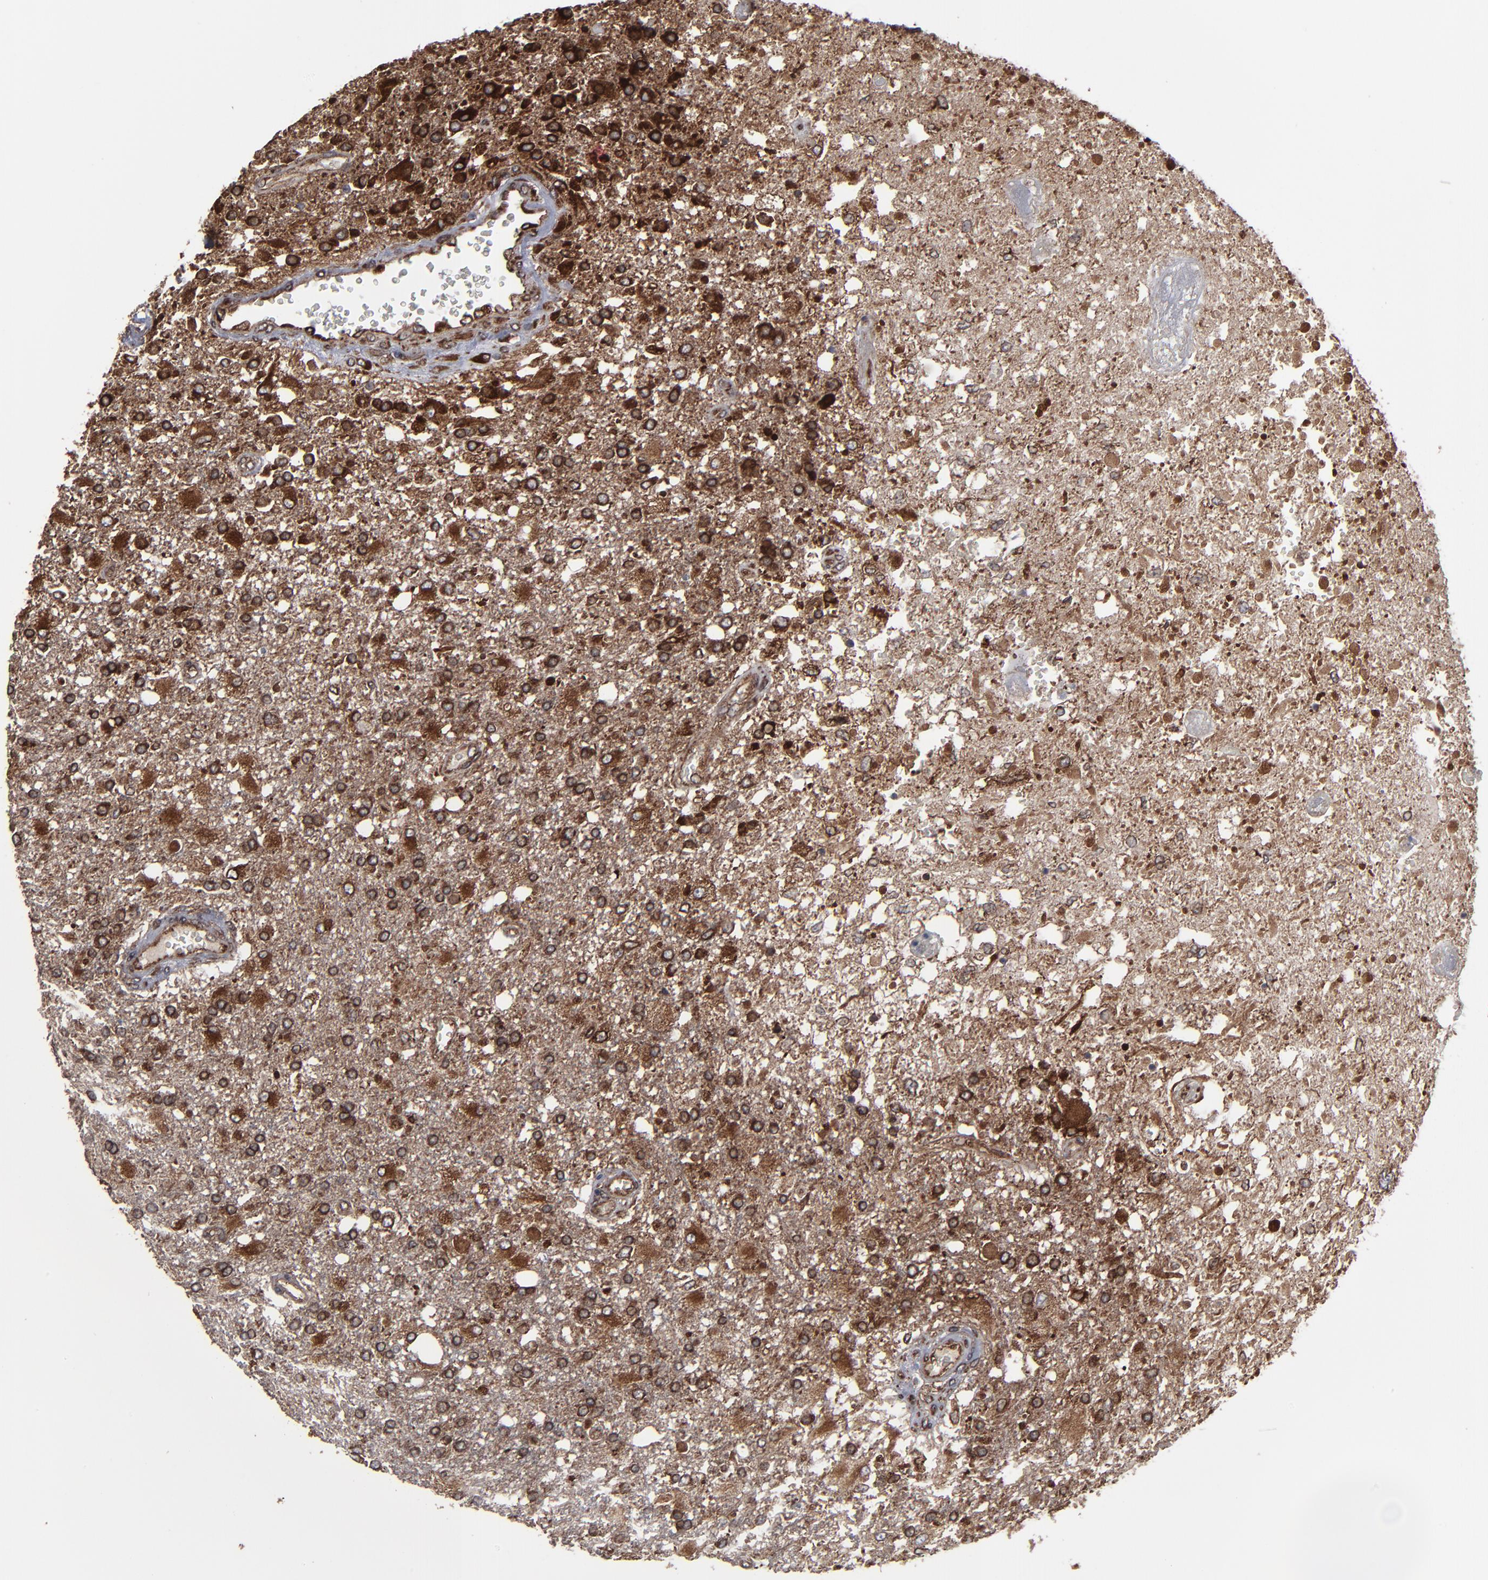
{"staining": {"intensity": "strong", "quantity": ">75%", "location": "cytoplasmic/membranous"}, "tissue": "glioma", "cell_type": "Tumor cells", "image_type": "cancer", "snomed": [{"axis": "morphology", "description": "Glioma, malignant, High grade"}, {"axis": "topography", "description": "Cerebral cortex"}], "caption": "The image exhibits a brown stain indicating the presence of a protein in the cytoplasmic/membranous of tumor cells in glioma. (DAB IHC with brightfield microscopy, high magnification).", "gene": "CNIH1", "patient": {"sex": "male", "age": 79}}